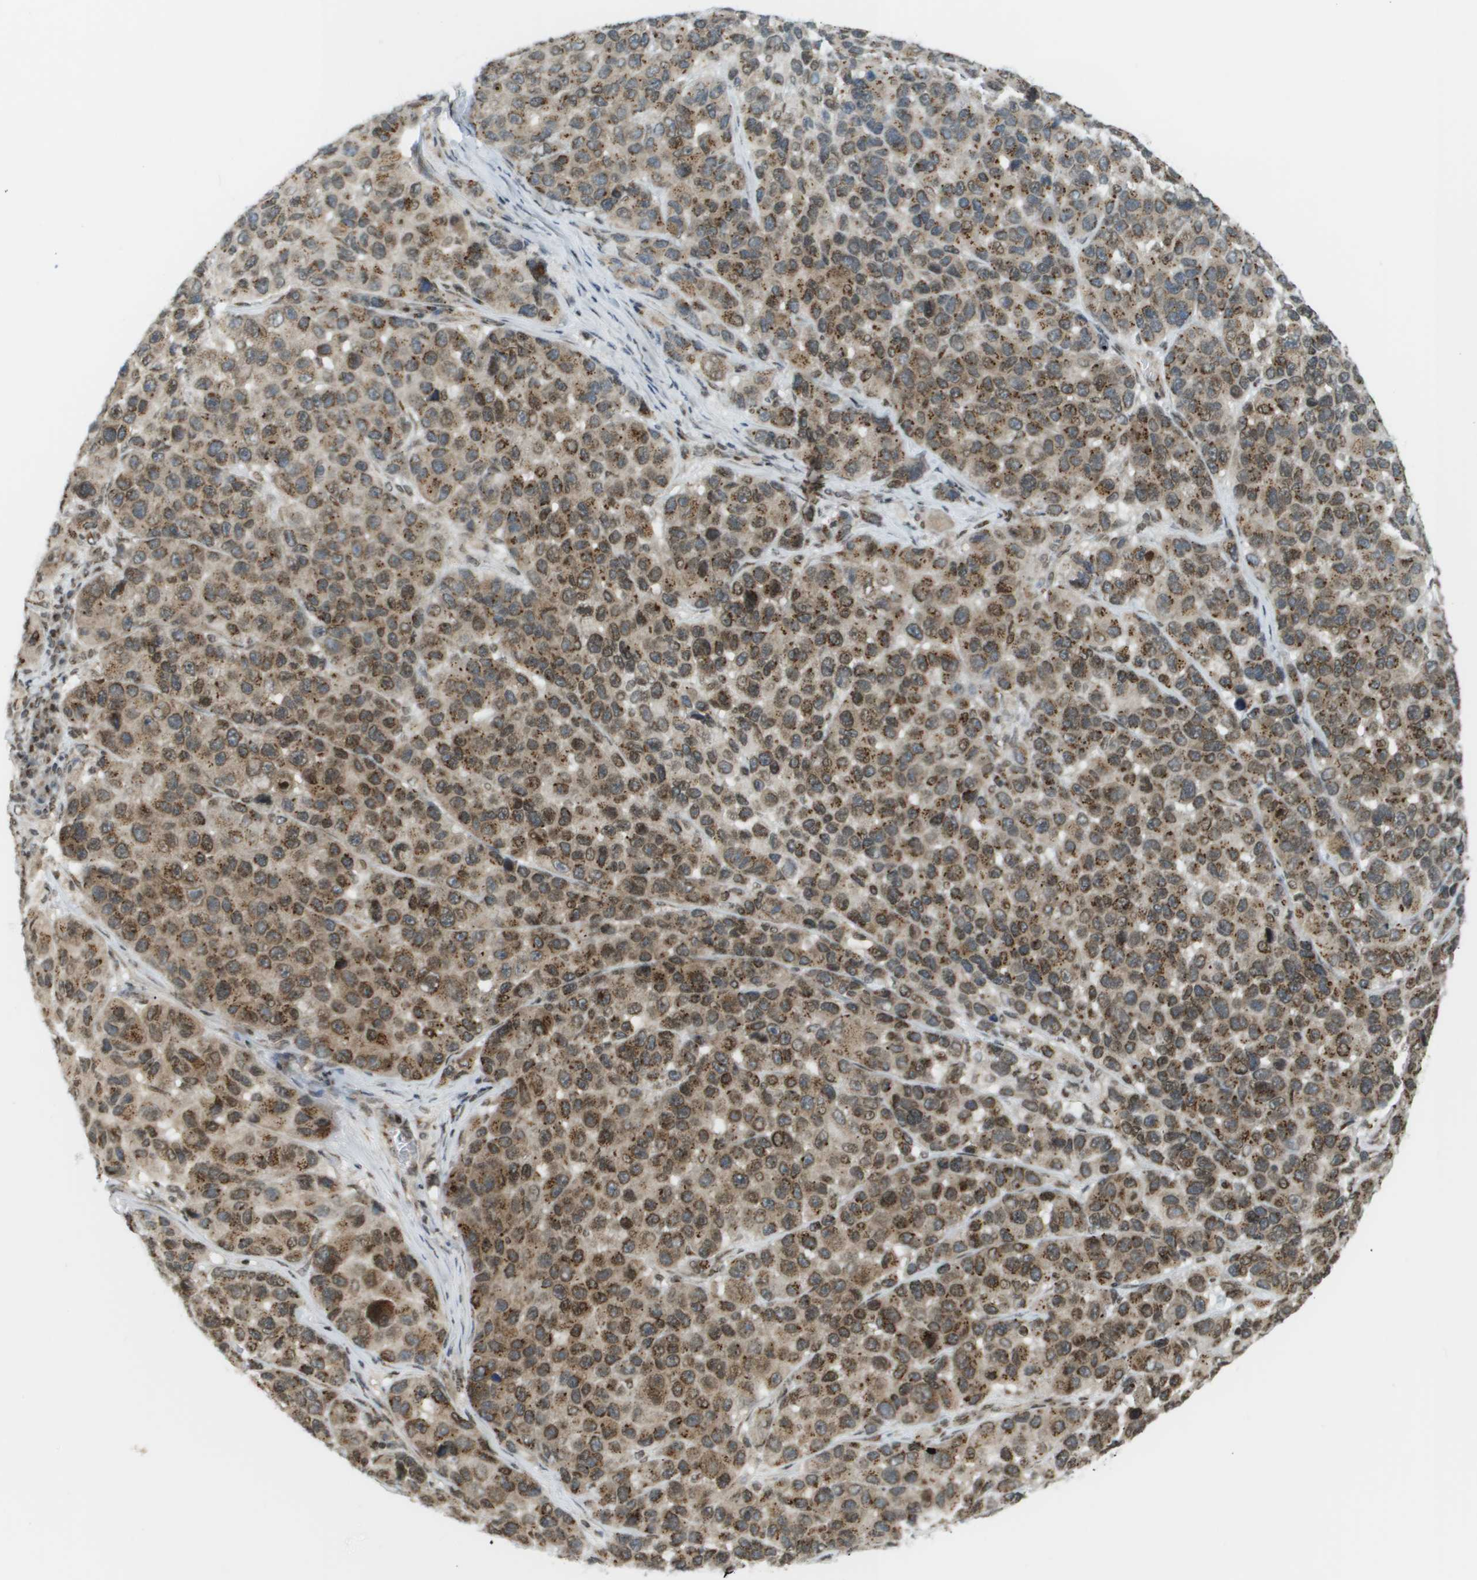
{"staining": {"intensity": "moderate", "quantity": ">75%", "location": "cytoplasmic/membranous"}, "tissue": "melanoma", "cell_type": "Tumor cells", "image_type": "cancer", "snomed": [{"axis": "morphology", "description": "Malignant melanoma, NOS"}, {"axis": "topography", "description": "Skin"}], "caption": "This photomicrograph shows malignant melanoma stained with immunohistochemistry to label a protein in brown. The cytoplasmic/membranous of tumor cells show moderate positivity for the protein. Nuclei are counter-stained blue.", "gene": "EVC", "patient": {"sex": "male", "age": 53}}